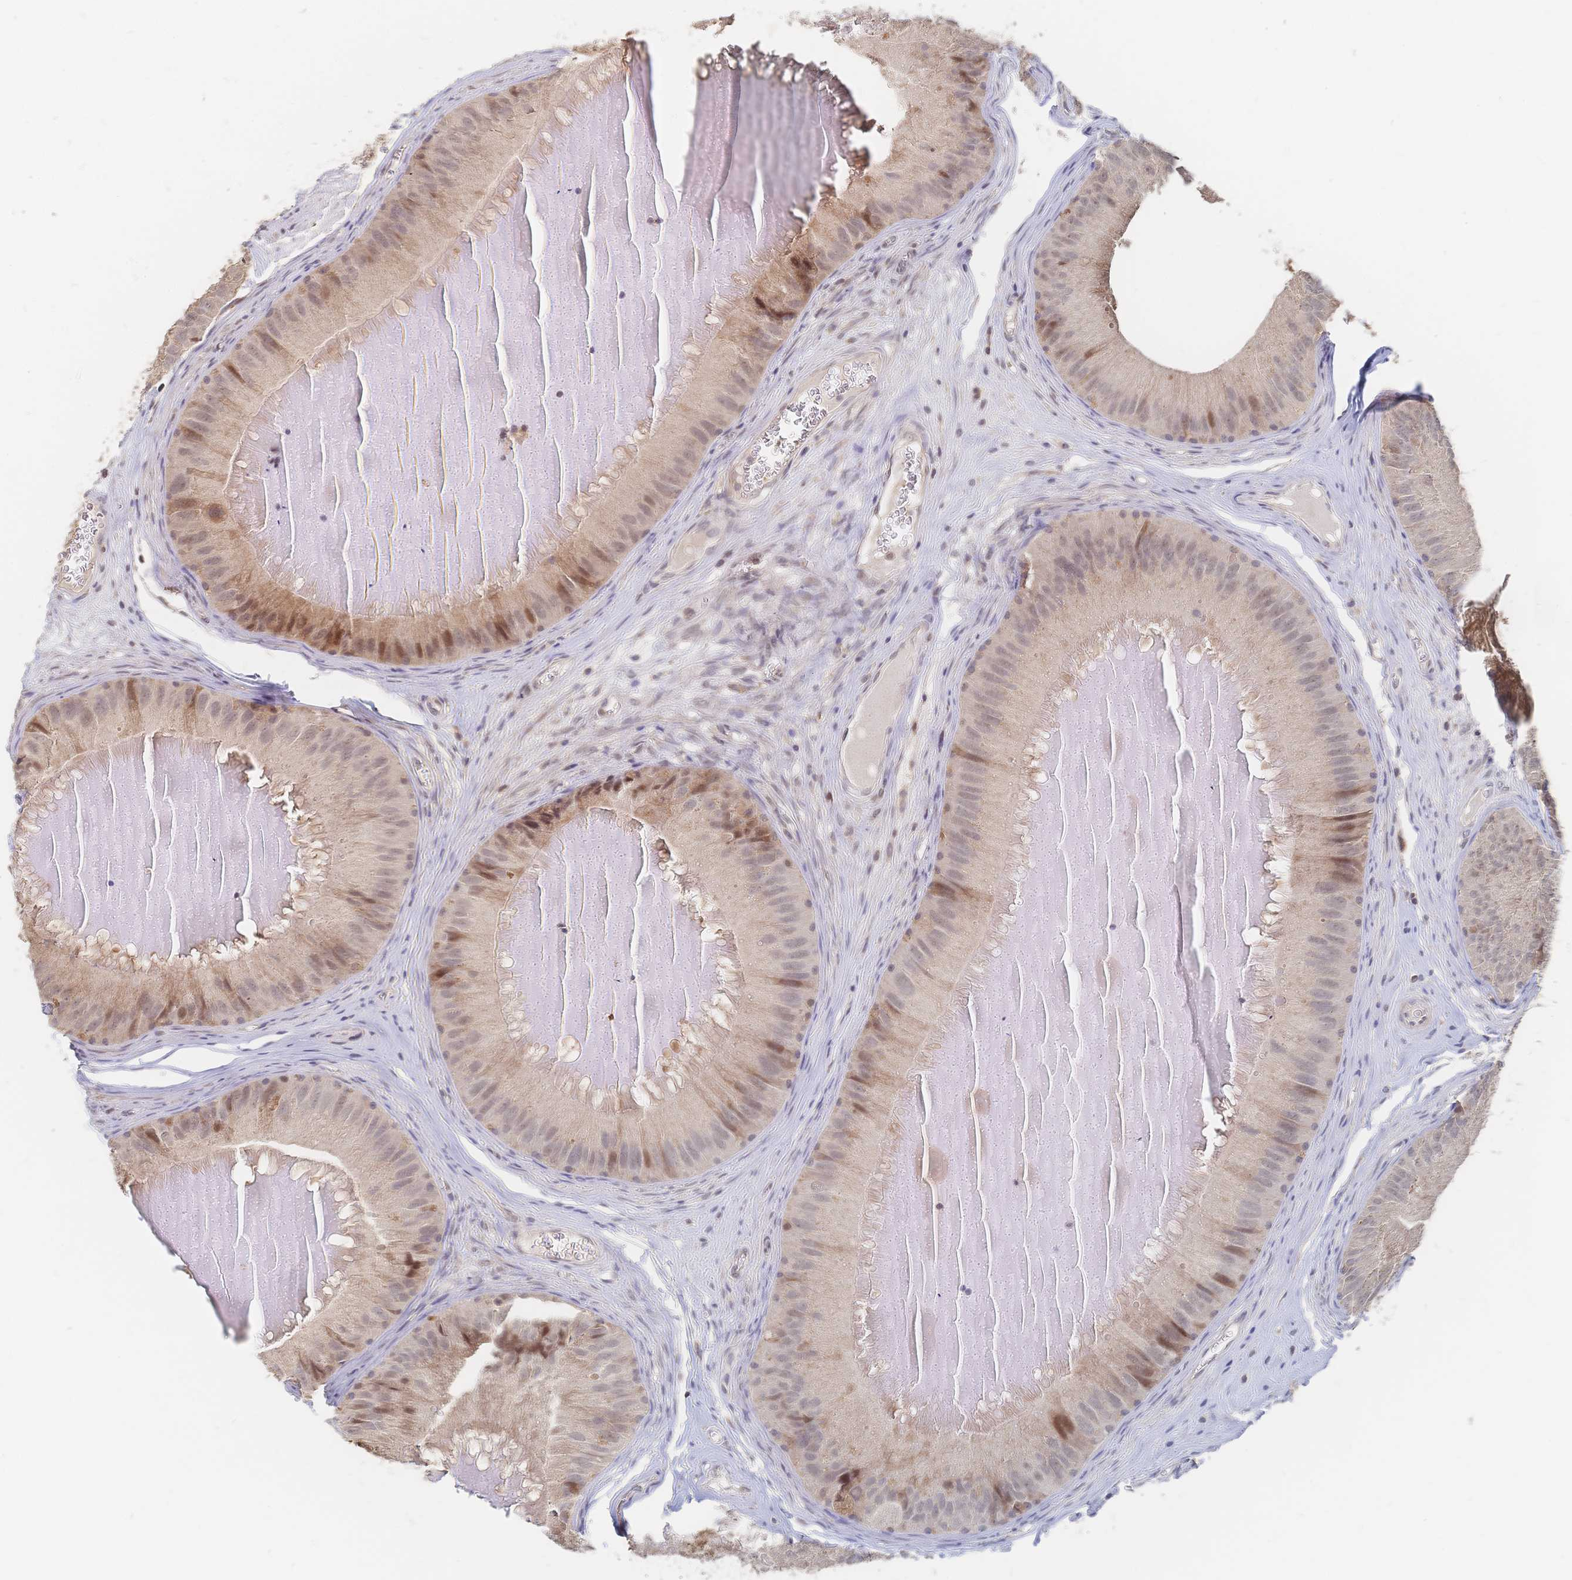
{"staining": {"intensity": "moderate", "quantity": "<25%", "location": "nuclear"}, "tissue": "epididymis", "cell_type": "Glandular cells", "image_type": "normal", "snomed": [{"axis": "morphology", "description": "Normal tissue, NOS"}, {"axis": "topography", "description": "Epididymis, spermatic cord, NOS"}], "caption": "This is a photomicrograph of immunohistochemistry (IHC) staining of benign epididymis, which shows moderate expression in the nuclear of glandular cells.", "gene": "LRP5", "patient": {"sex": "male", "age": 39}}